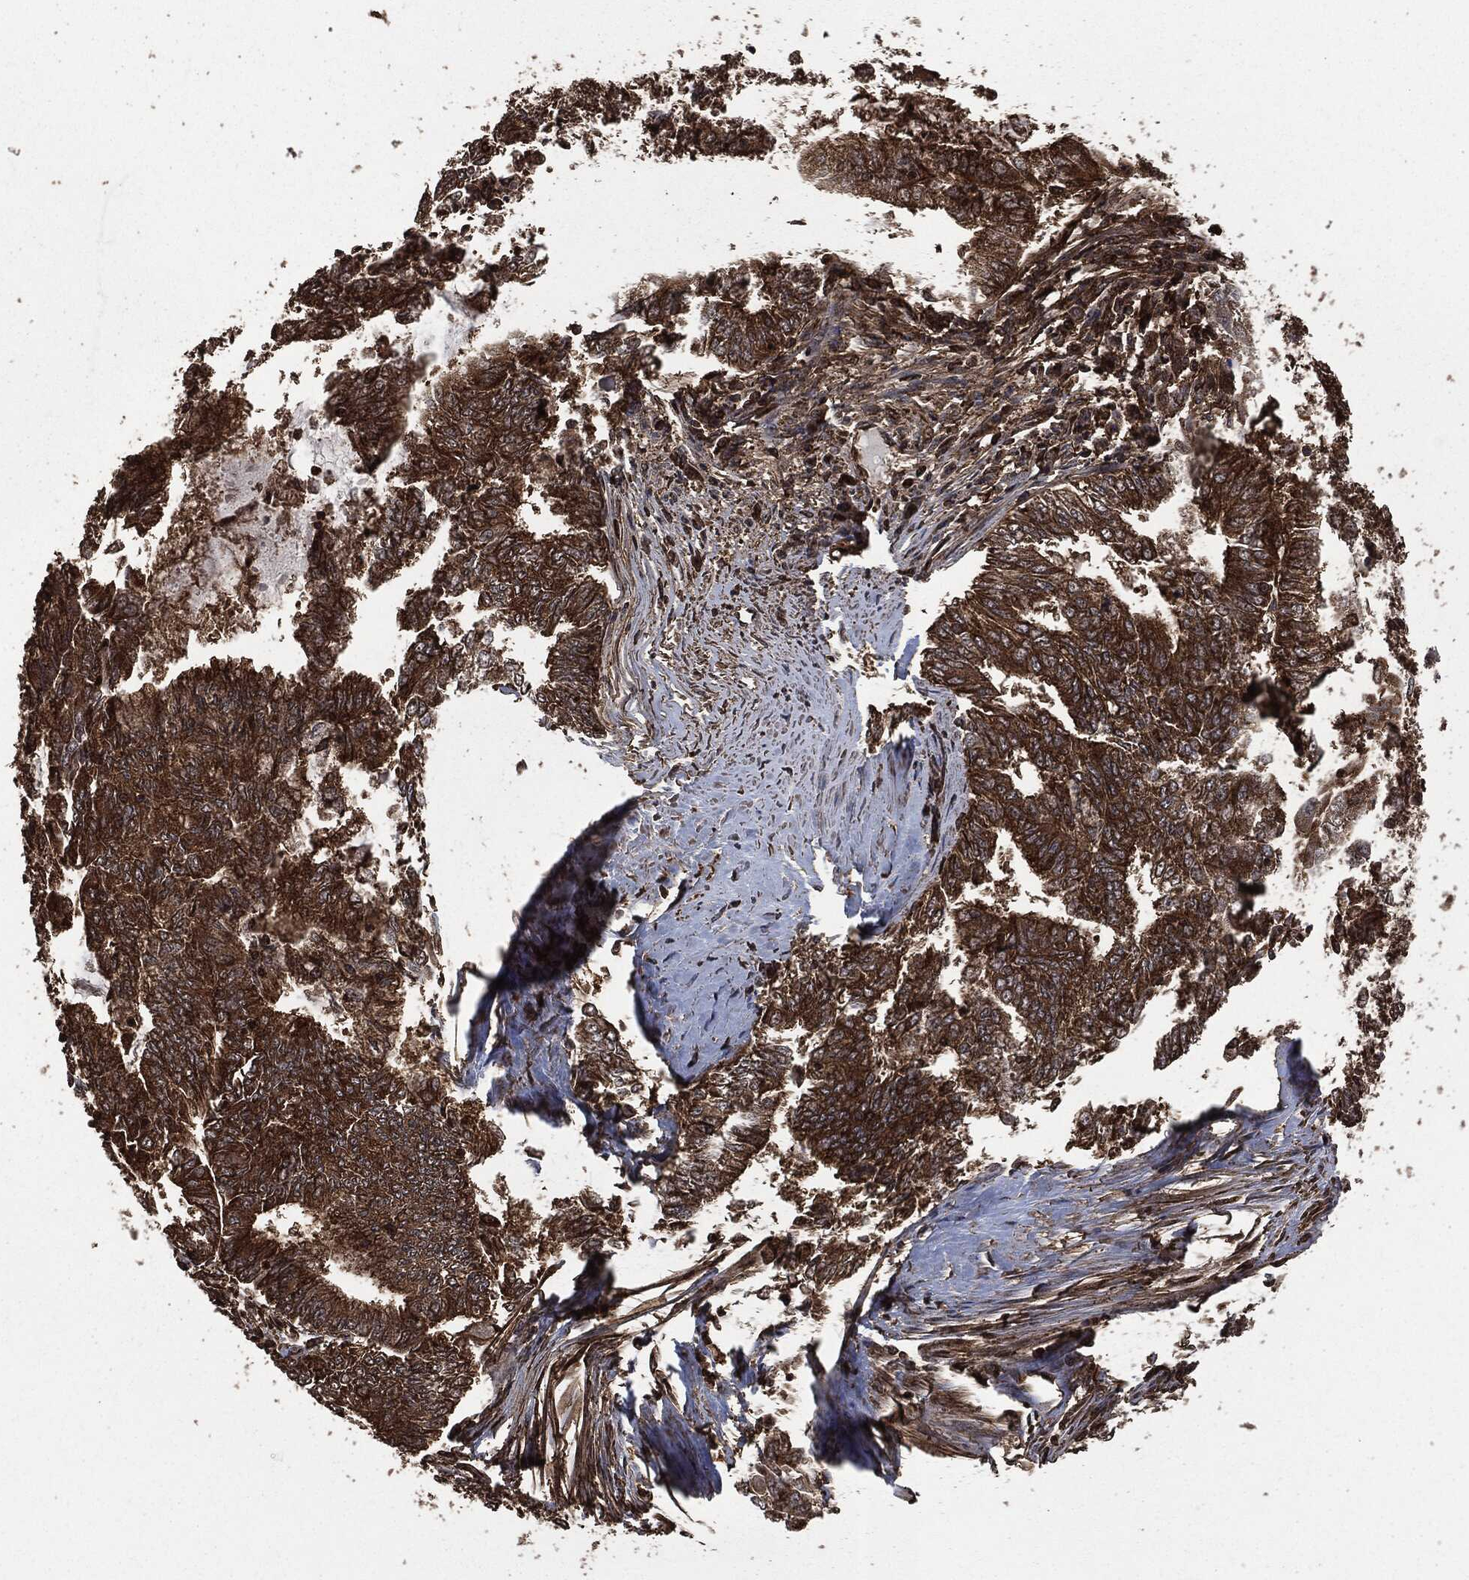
{"staining": {"intensity": "strong", "quantity": ">75%", "location": "cytoplasmic/membranous"}, "tissue": "endometrial cancer", "cell_type": "Tumor cells", "image_type": "cancer", "snomed": [{"axis": "morphology", "description": "Adenocarcinoma, NOS"}, {"axis": "topography", "description": "Endometrium"}], "caption": "Immunohistochemical staining of human endometrial cancer reveals high levels of strong cytoplasmic/membranous protein staining in about >75% of tumor cells. The staining was performed using DAB, with brown indicating positive protein expression. Nuclei are stained blue with hematoxylin.", "gene": "HRAS", "patient": {"sex": "female", "age": 62}}